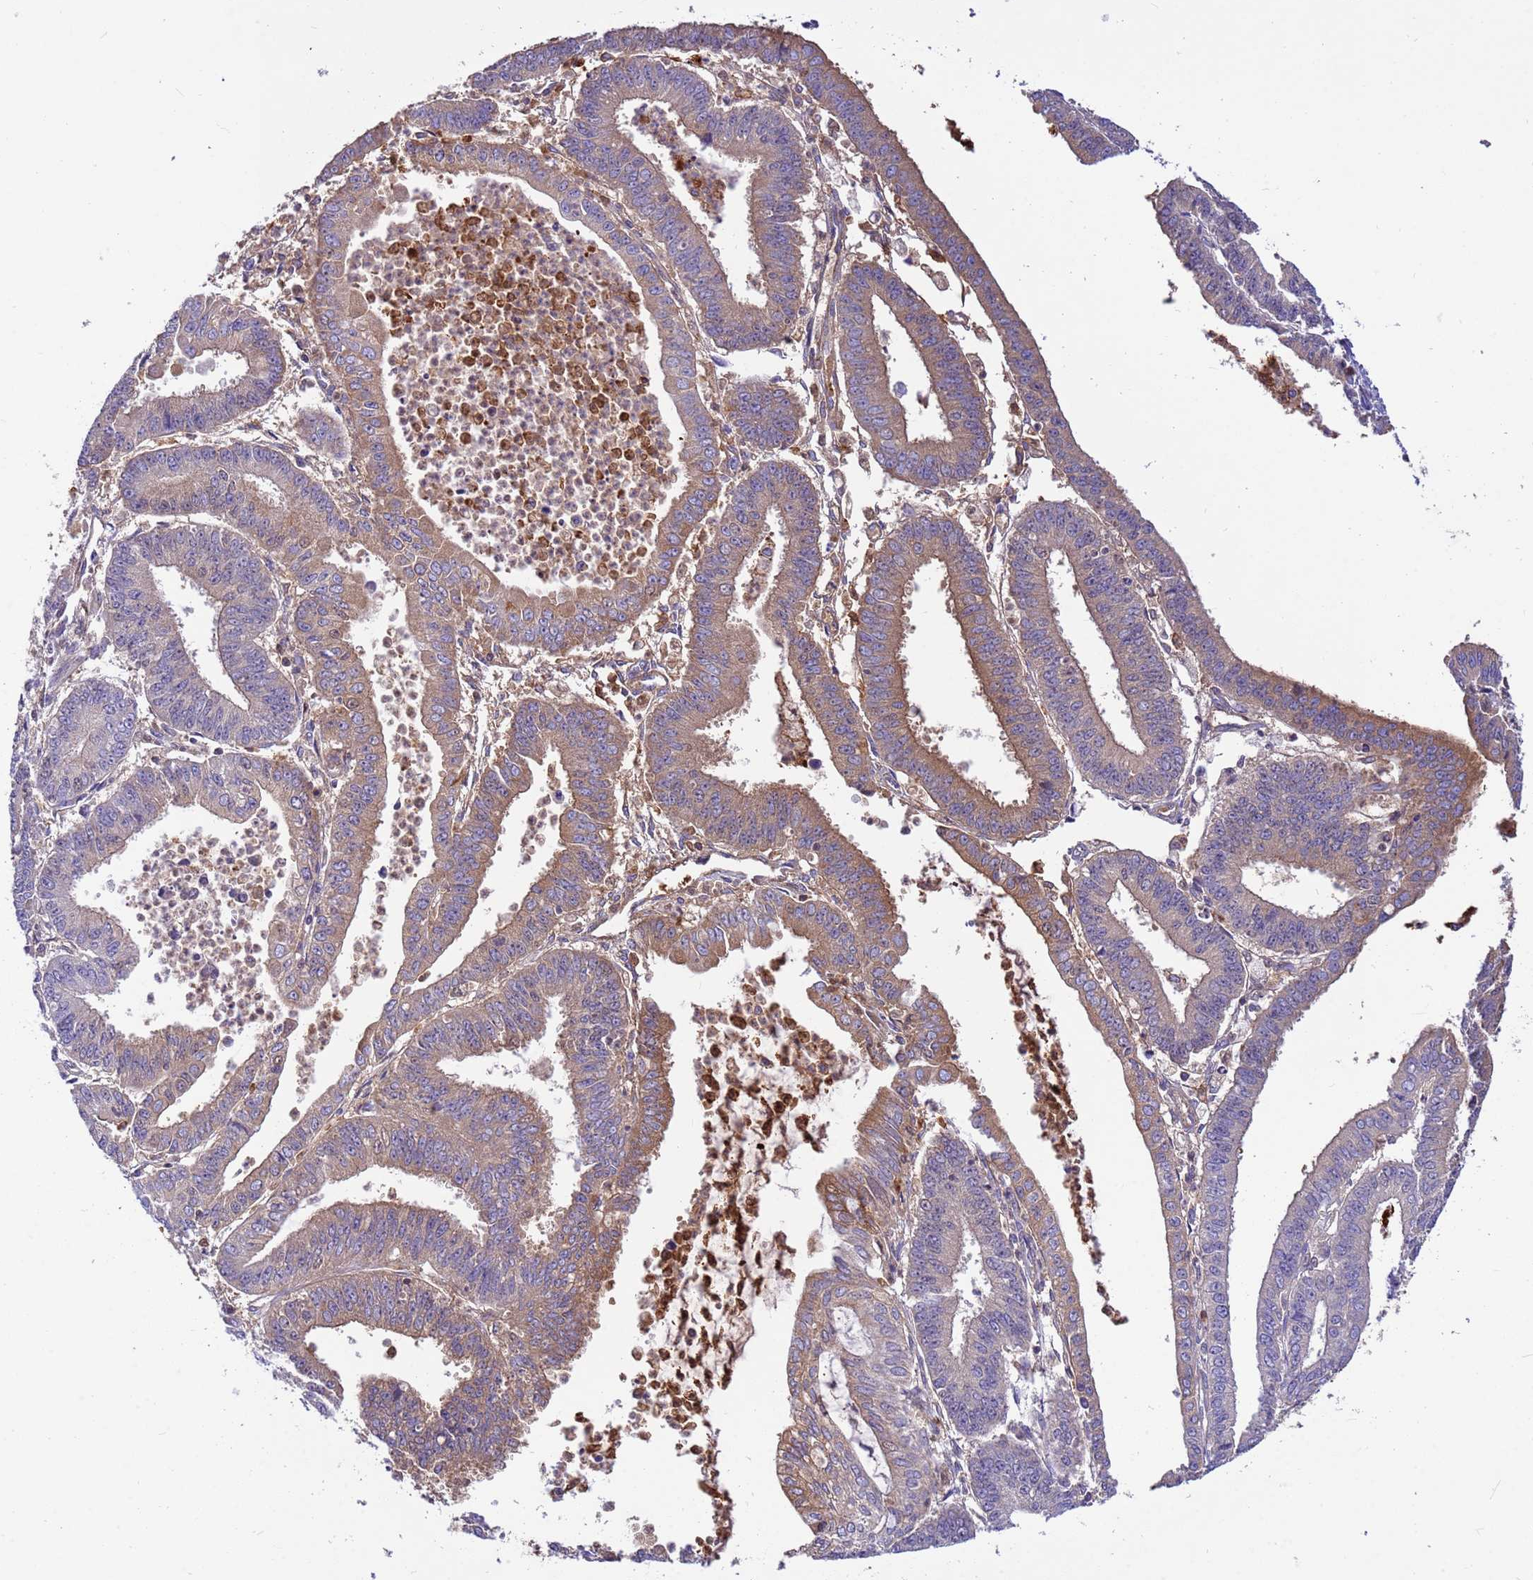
{"staining": {"intensity": "strong", "quantity": "25%-75%", "location": "cytoplasmic/membranous,nuclear"}, "tissue": "endometrial cancer", "cell_type": "Tumor cells", "image_type": "cancer", "snomed": [{"axis": "morphology", "description": "Adenocarcinoma, NOS"}, {"axis": "topography", "description": "Endometrium"}], "caption": "Endometrial adenocarcinoma stained with a brown dye exhibits strong cytoplasmic/membranous and nuclear positive positivity in about 25%-75% of tumor cells.", "gene": "ORM1", "patient": {"sex": "female", "age": 73}}